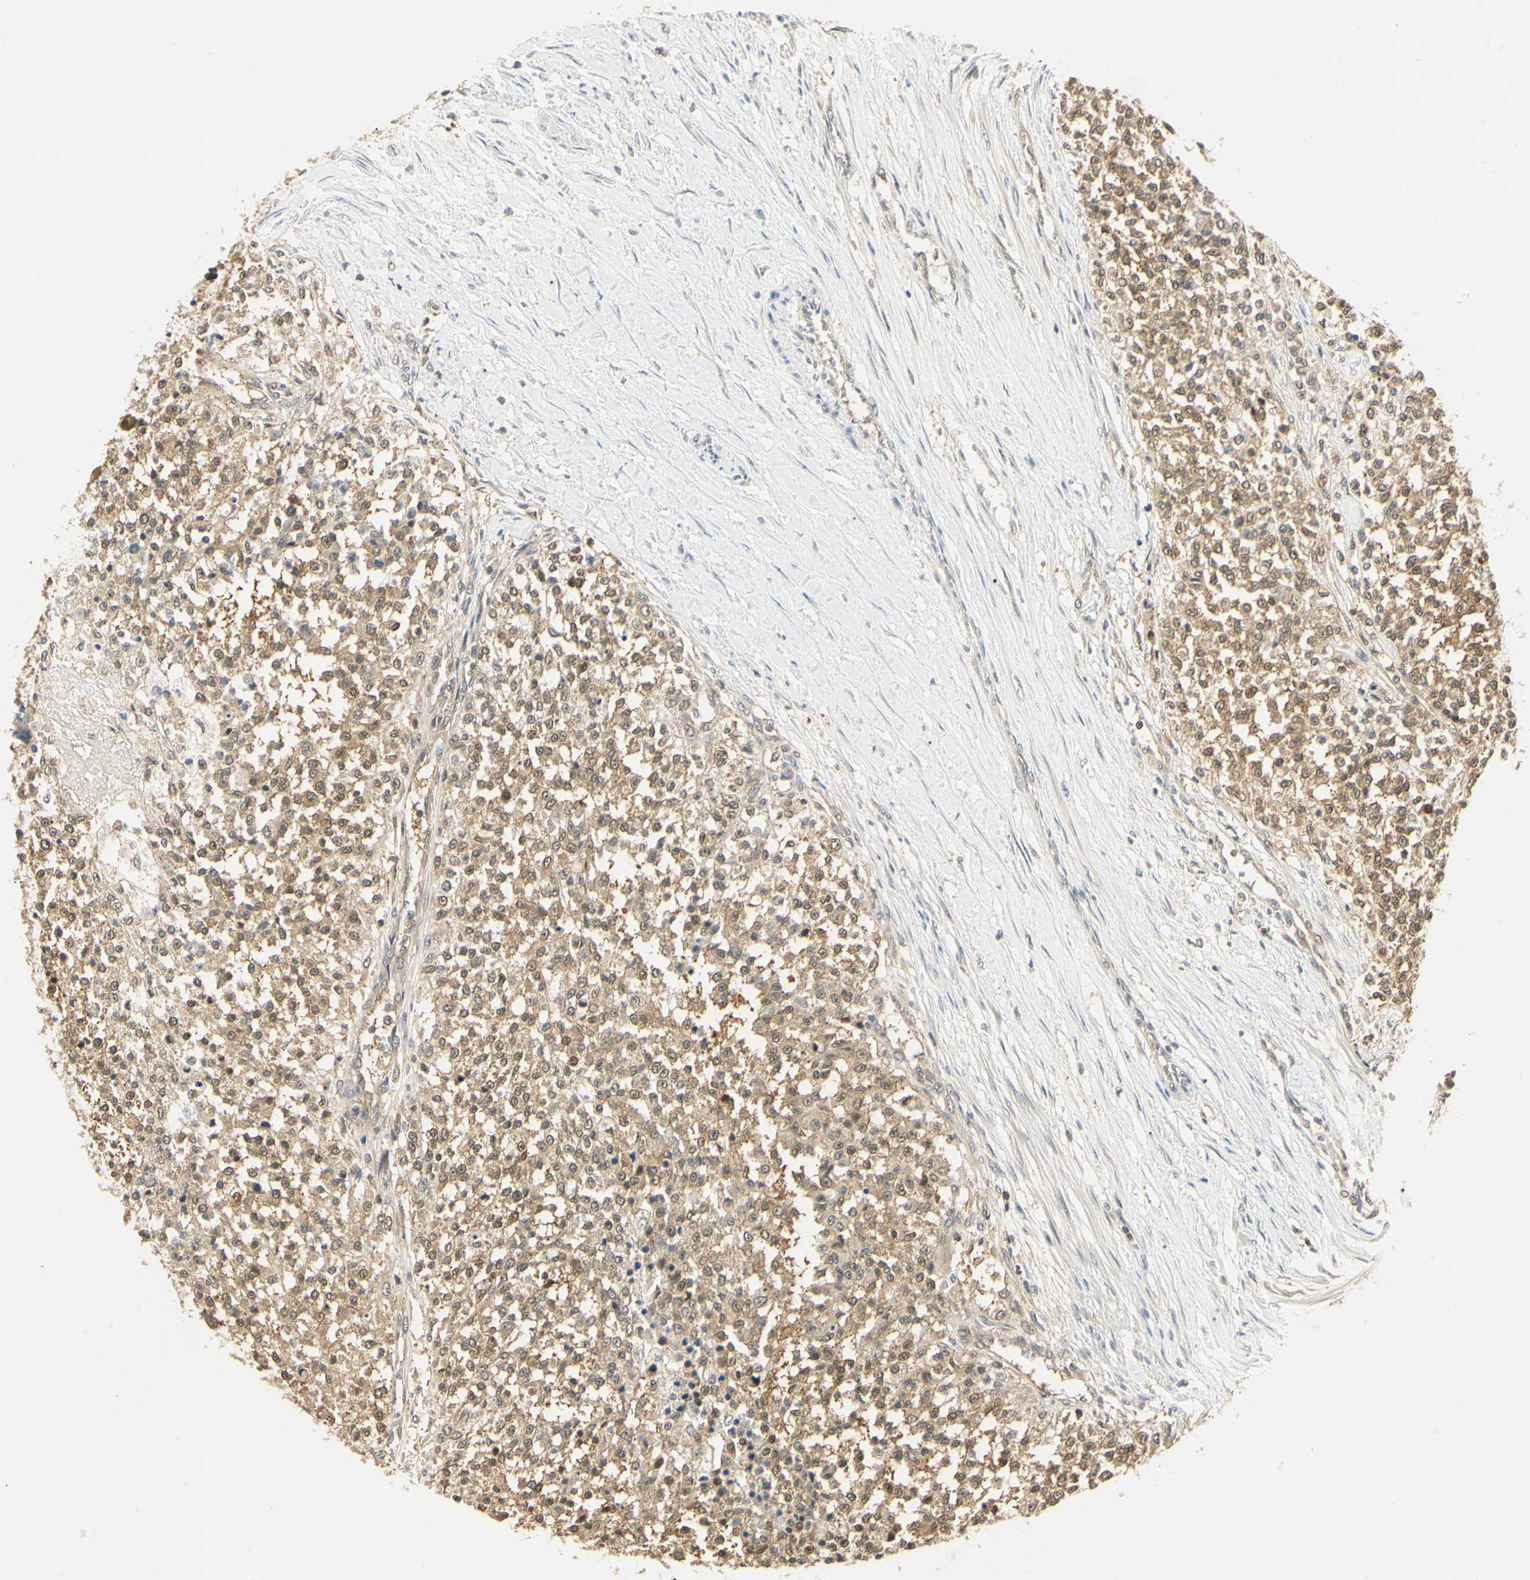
{"staining": {"intensity": "moderate", "quantity": ">75%", "location": "cytoplasmic/membranous,nuclear"}, "tissue": "testis cancer", "cell_type": "Tumor cells", "image_type": "cancer", "snomed": [{"axis": "morphology", "description": "Seminoma, NOS"}, {"axis": "topography", "description": "Testis"}], "caption": "The histopathology image displays a brown stain indicating the presence of a protein in the cytoplasmic/membranous and nuclear of tumor cells in seminoma (testis).", "gene": "UBE2Z", "patient": {"sex": "male", "age": 59}}